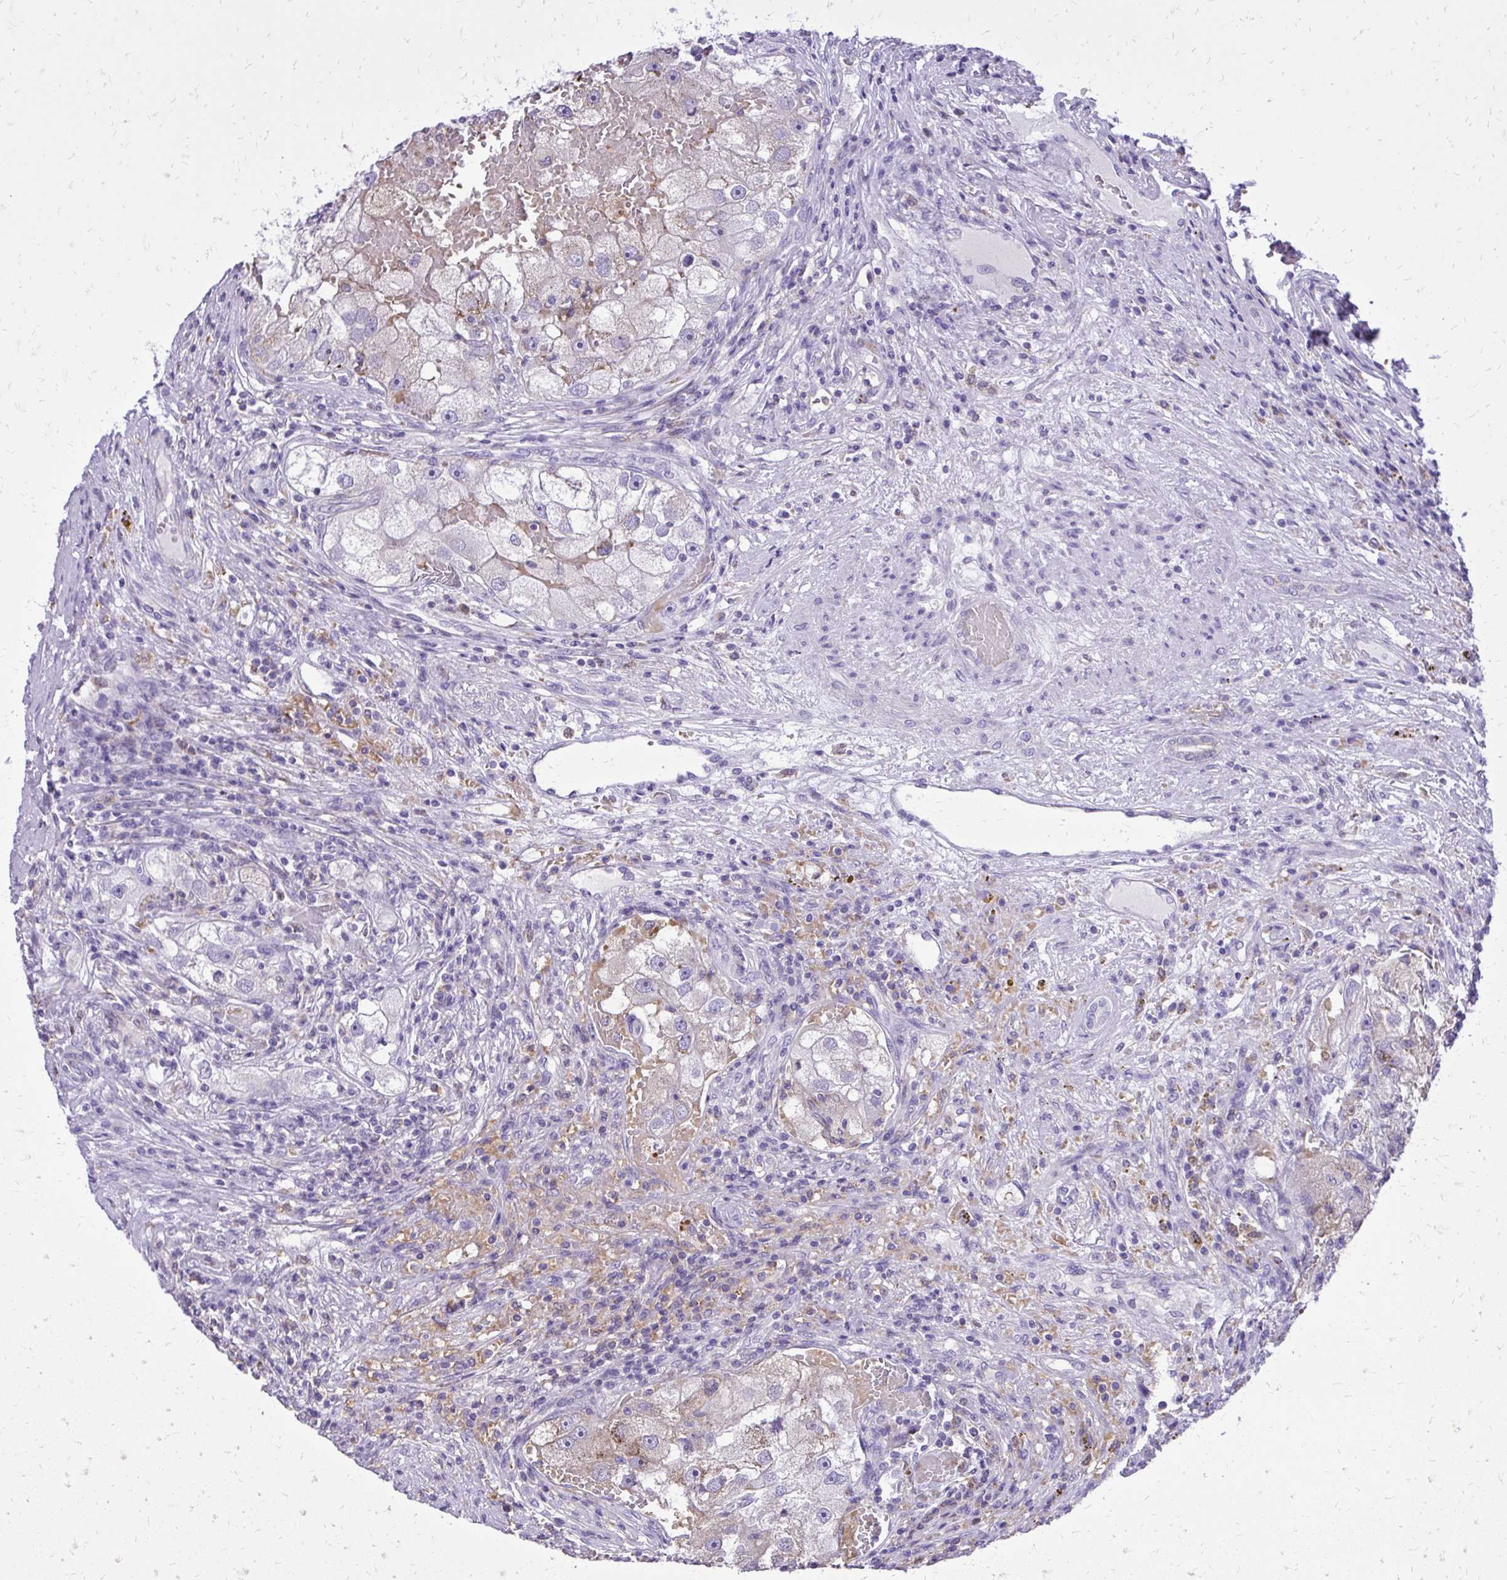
{"staining": {"intensity": "negative", "quantity": "none", "location": "none"}, "tissue": "renal cancer", "cell_type": "Tumor cells", "image_type": "cancer", "snomed": [{"axis": "morphology", "description": "Adenocarcinoma, NOS"}, {"axis": "topography", "description": "Kidney"}], "caption": "This is a image of immunohistochemistry staining of adenocarcinoma (renal), which shows no staining in tumor cells. Nuclei are stained in blue.", "gene": "CAT", "patient": {"sex": "male", "age": 63}}